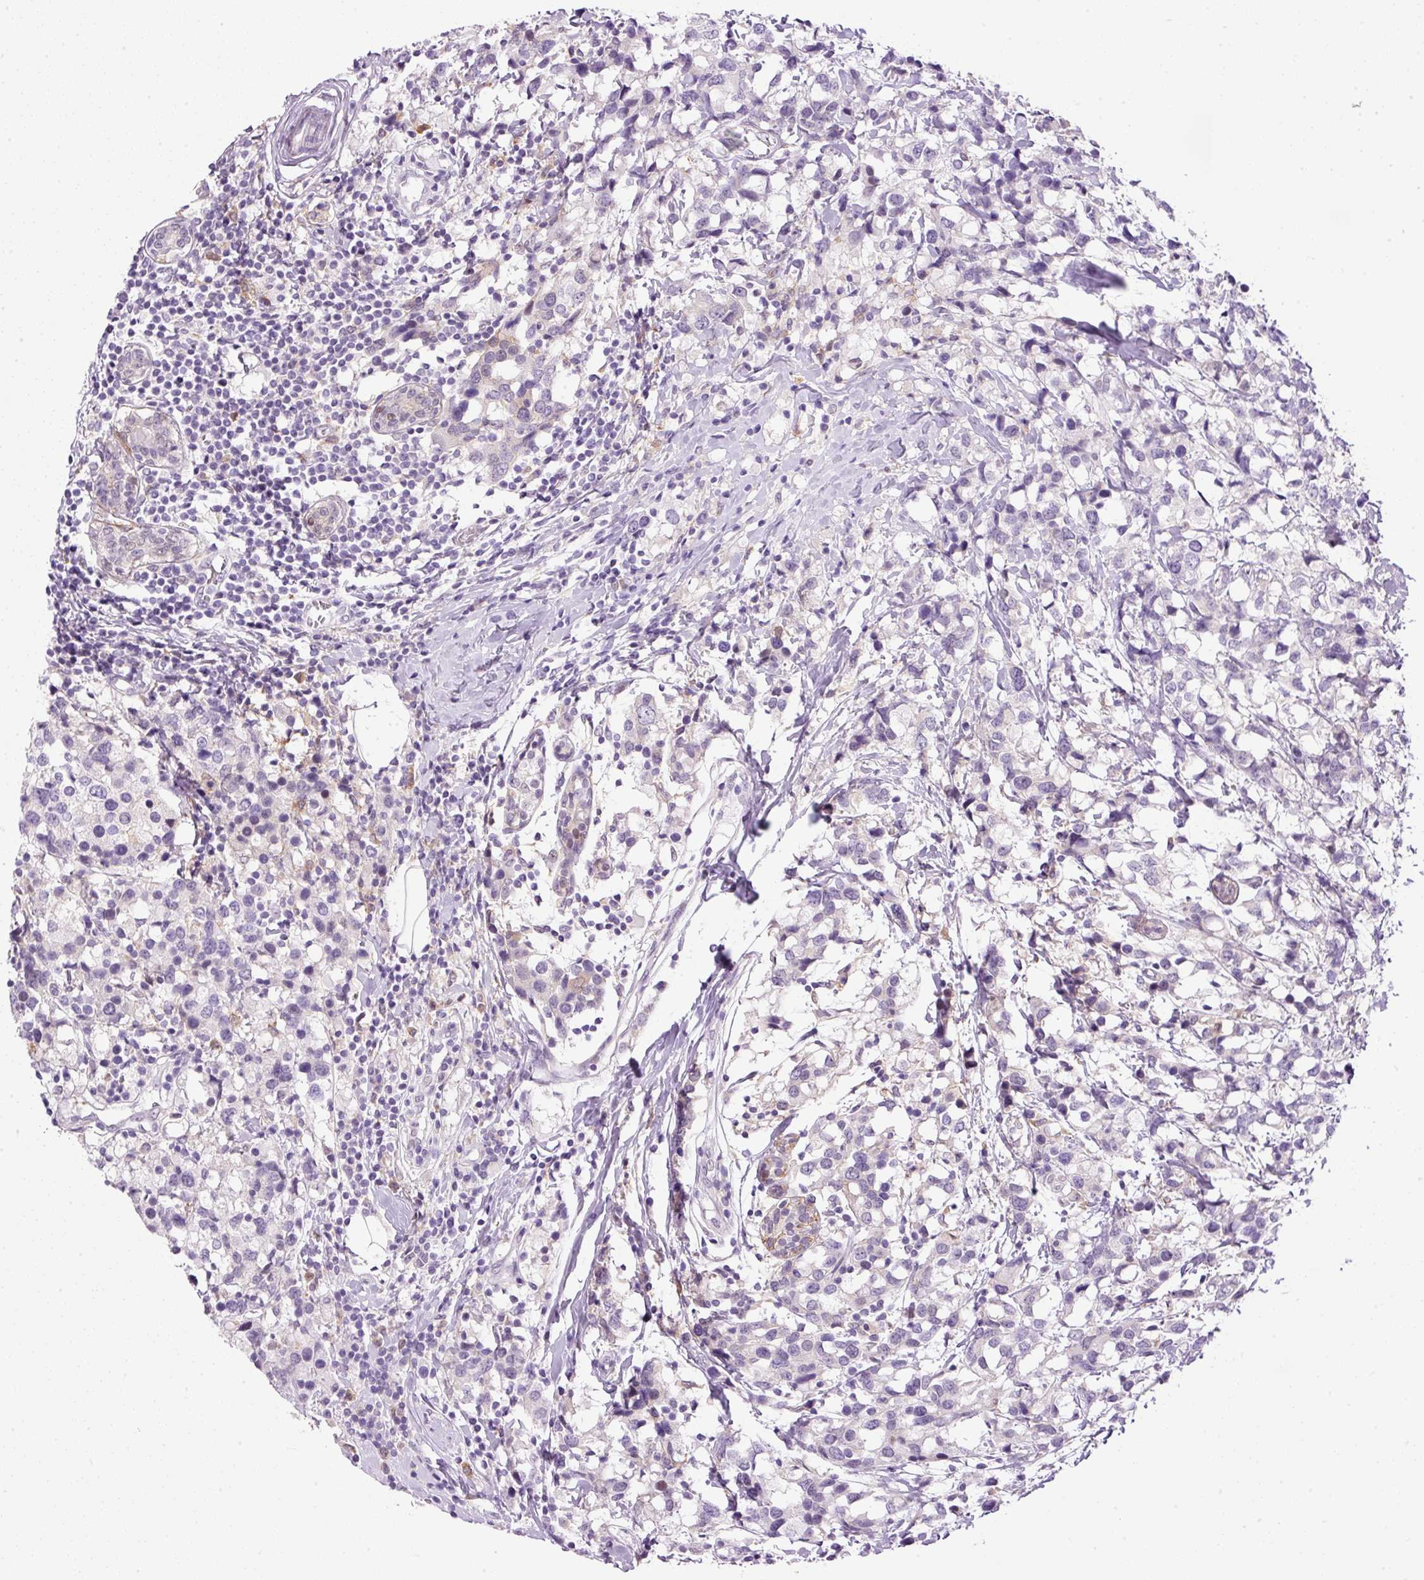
{"staining": {"intensity": "negative", "quantity": "none", "location": "none"}, "tissue": "breast cancer", "cell_type": "Tumor cells", "image_type": "cancer", "snomed": [{"axis": "morphology", "description": "Lobular carcinoma"}, {"axis": "topography", "description": "Breast"}], "caption": "This photomicrograph is of breast cancer stained with immunohistochemistry to label a protein in brown with the nuclei are counter-stained blue. There is no positivity in tumor cells.", "gene": "SRC", "patient": {"sex": "female", "age": 59}}